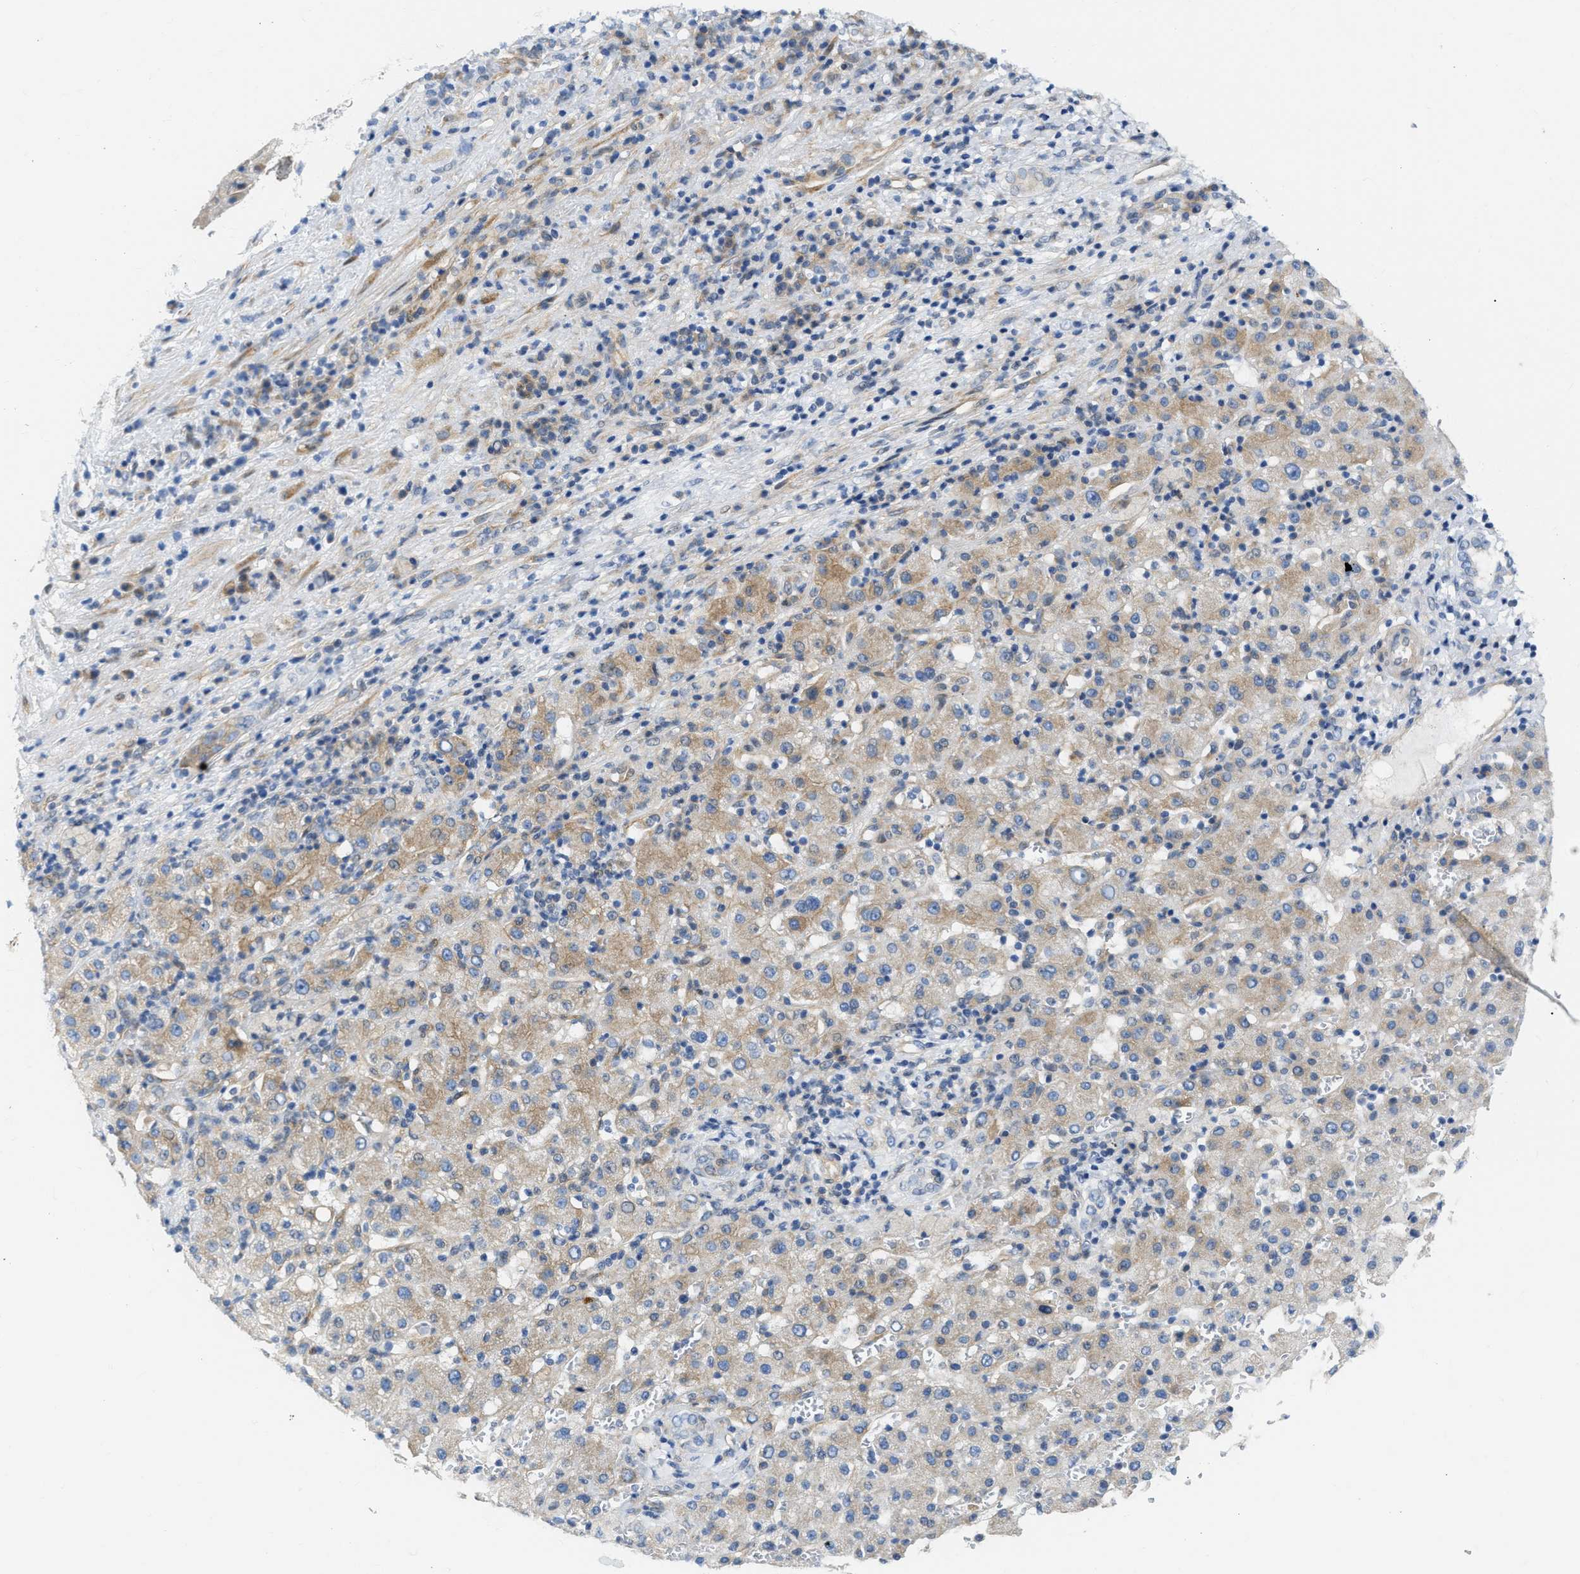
{"staining": {"intensity": "weak", "quantity": ">75%", "location": "cytoplasmic/membranous"}, "tissue": "liver cancer", "cell_type": "Tumor cells", "image_type": "cancer", "snomed": [{"axis": "morphology", "description": "Carcinoma, Hepatocellular, NOS"}, {"axis": "topography", "description": "Liver"}], "caption": "High-power microscopy captured an immunohistochemistry (IHC) histopathology image of hepatocellular carcinoma (liver), revealing weak cytoplasmic/membranous staining in approximately >75% of tumor cells. (DAB IHC, brown staining for protein, blue staining for nuclei).", "gene": "FHL1", "patient": {"sex": "female", "age": 58}}